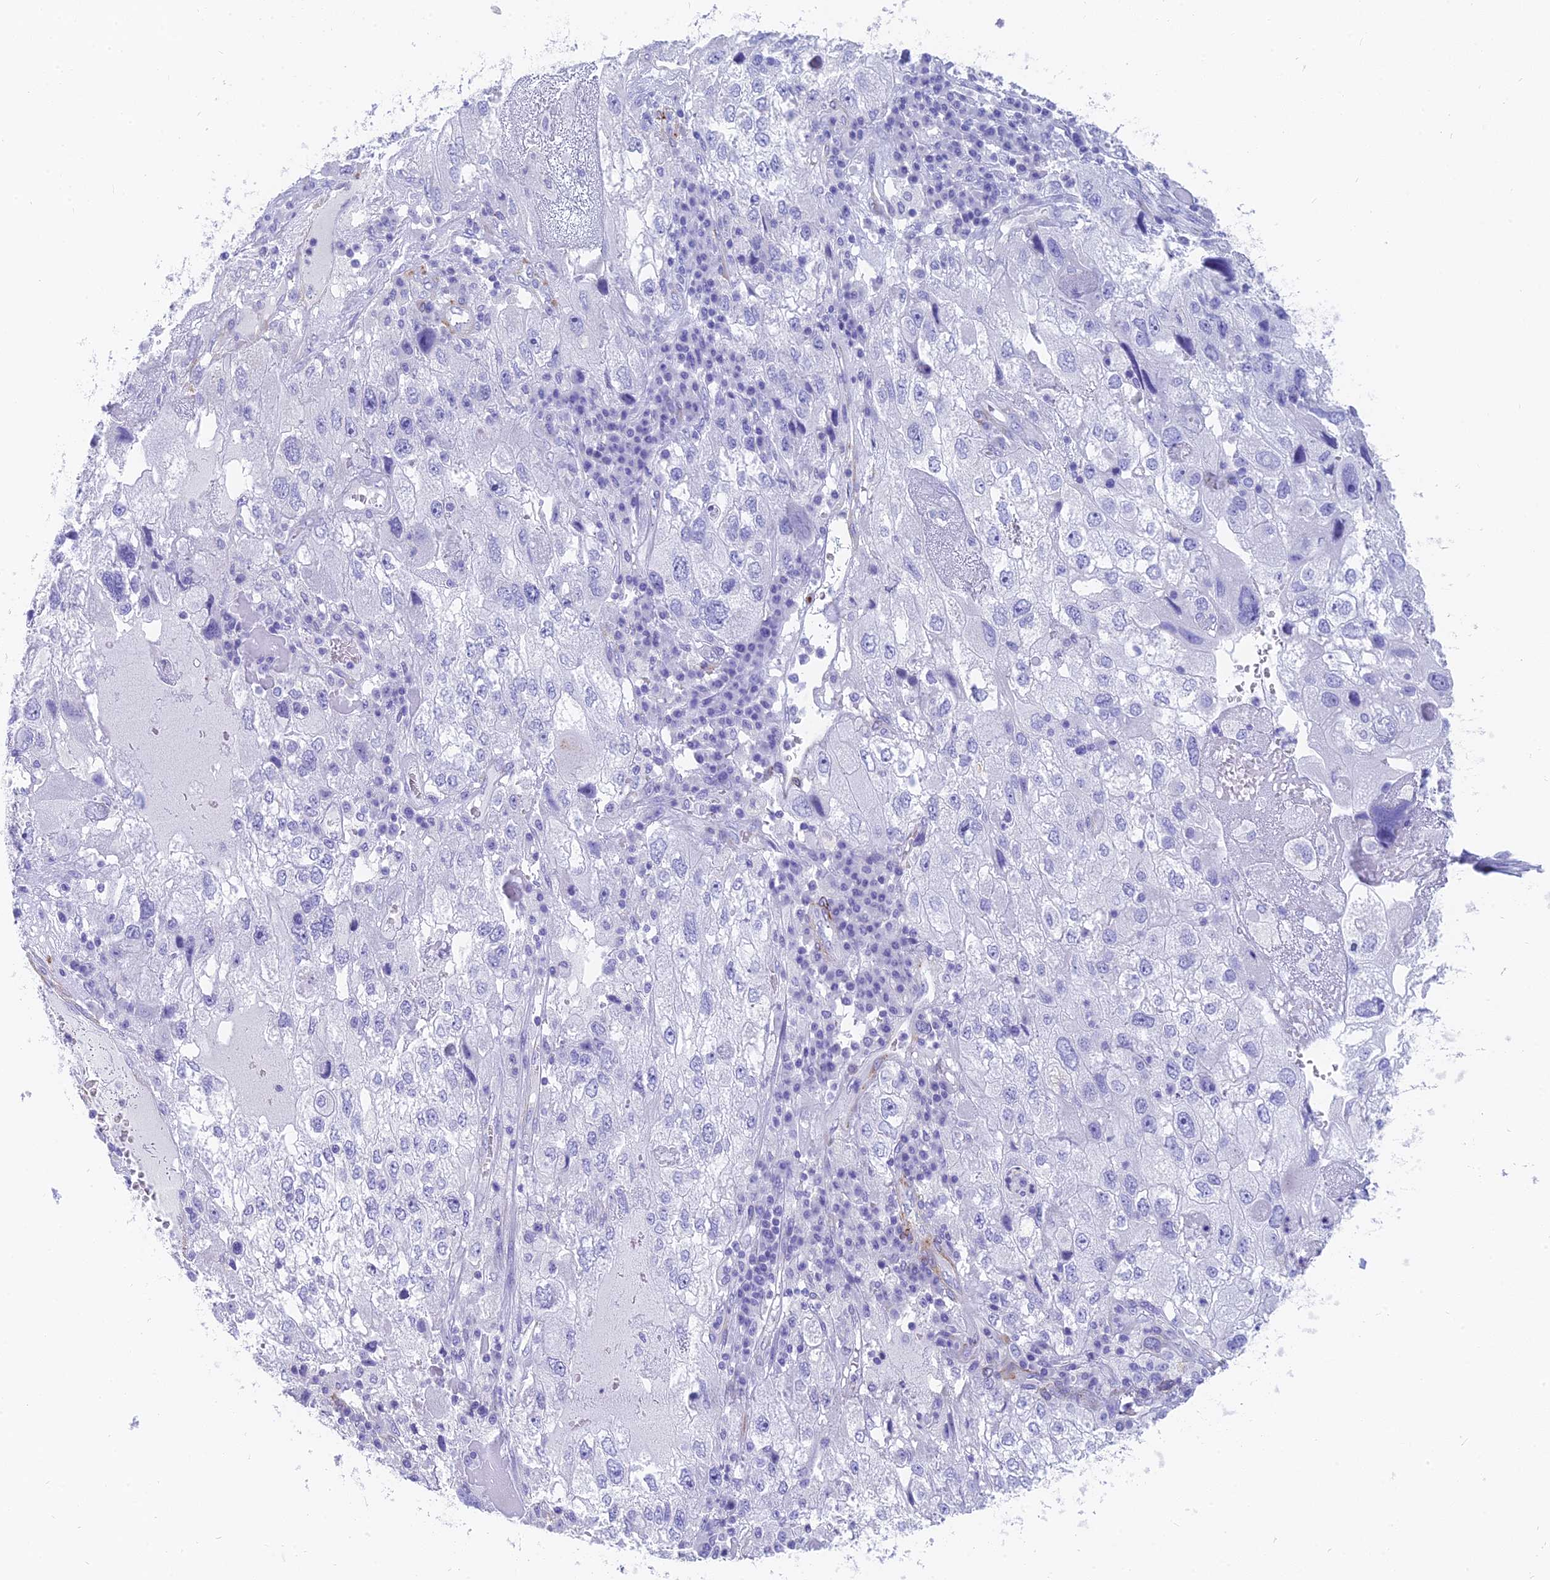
{"staining": {"intensity": "negative", "quantity": "none", "location": "none"}, "tissue": "endometrial cancer", "cell_type": "Tumor cells", "image_type": "cancer", "snomed": [{"axis": "morphology", "description": "Adenocarcinoma, NOS"}, {"axis": "topography", "description": "Endometrium"}], "caption": "There is no significant expression in tumor cells of endometrial adenocarcinoma.", "gene": "SLC36A2", "patient": {"sex": "female", "age": 49}}